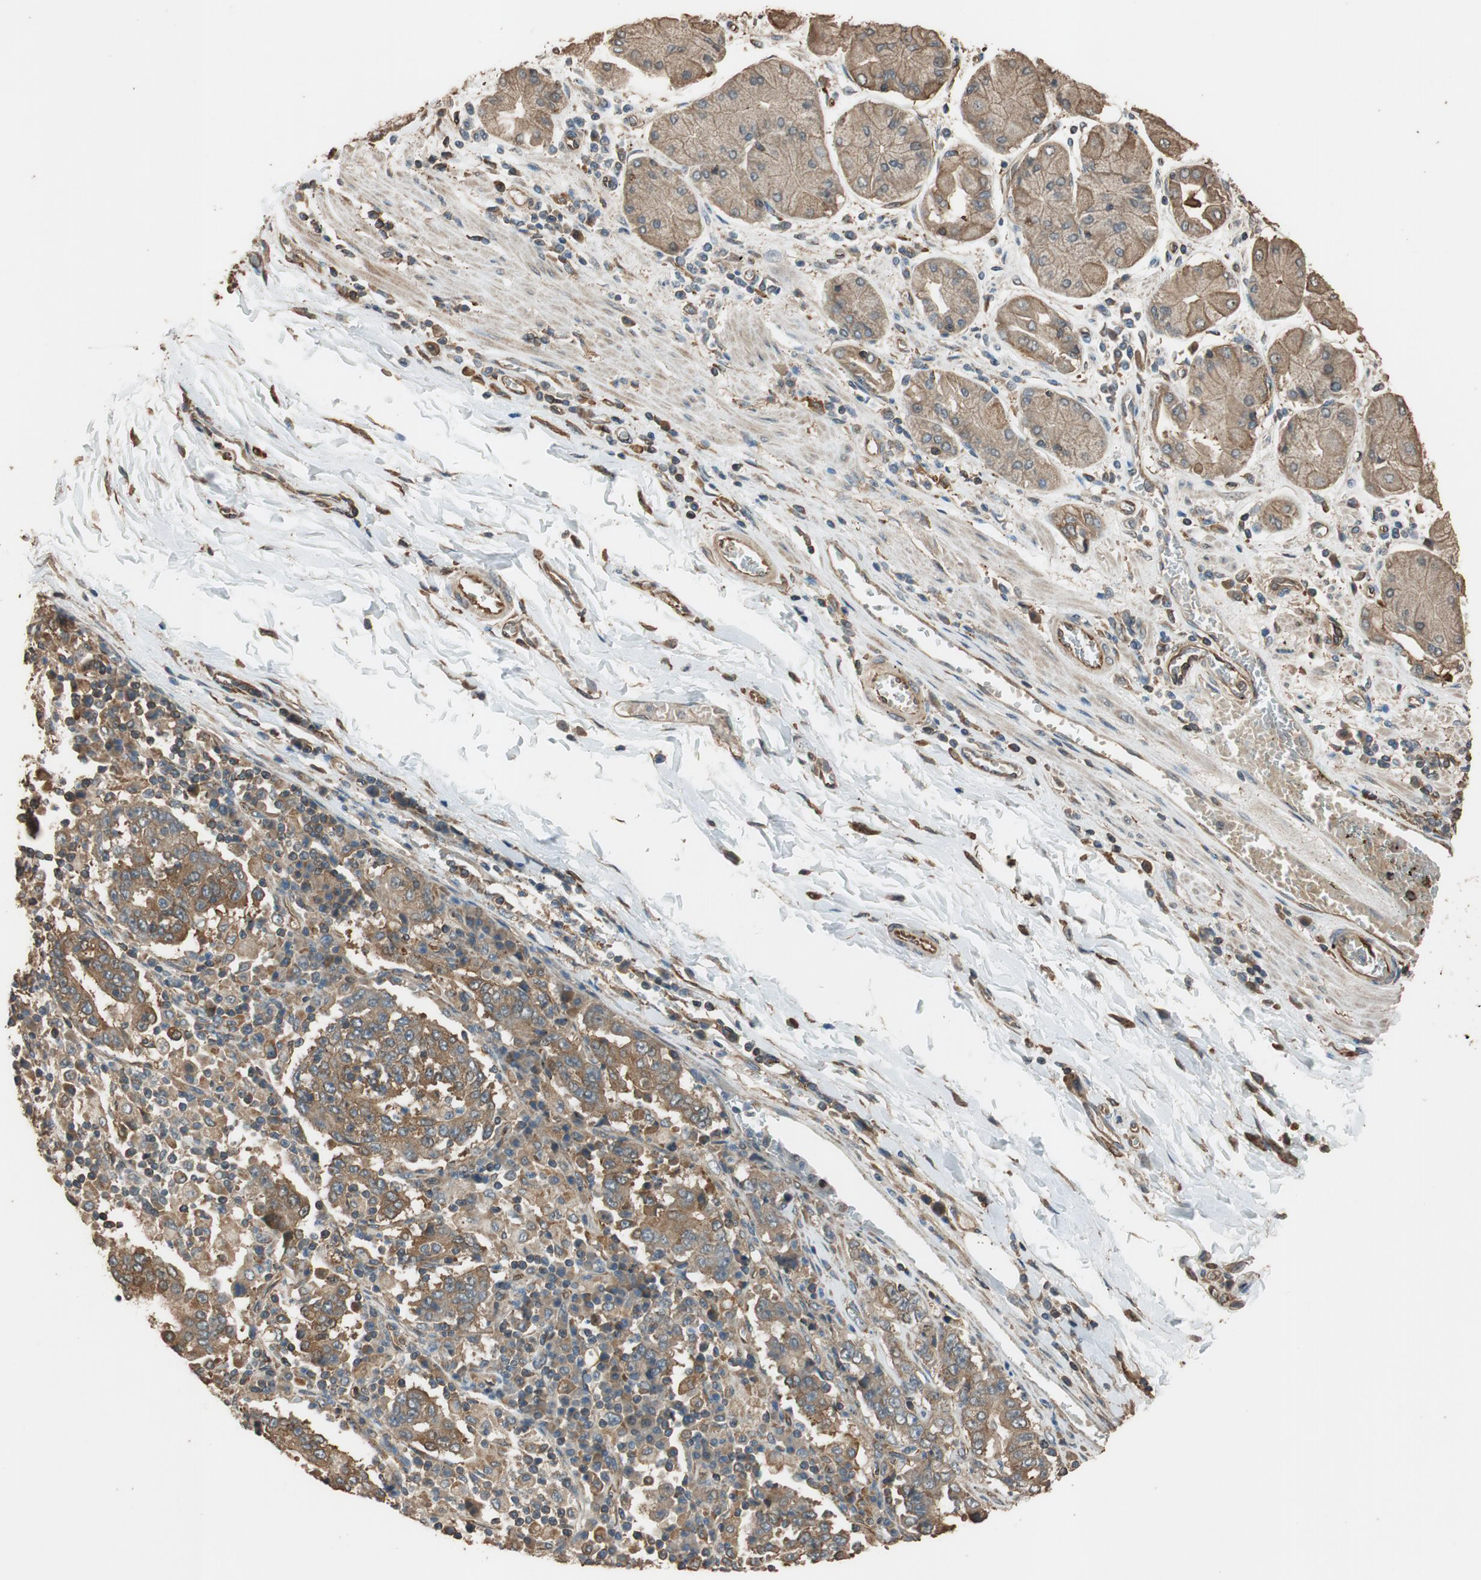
{"staining": {"intensity": "moderate", "quantity": ">75%", "location": "cytoplasmic/membranous"}, "tissue": "stomach cancer", "cell_type": "Tumor cells", "image_type": "cancer", "snomed": [{"axis": "morphology", "description": "Normal tissue, NOS"}, {"axis": "morphology", "description": "Adenocarcinoma, NOS"}, {"axis": "topography", "description": "Stomach, upper"}, {"axis": "topography", "description": "Stomach"}], "caption": "Immunohistochemistry micrograph of human stomach adenocarcinoma stained for a protein (brown), which reveals medium levels of moderate cytoplasmic/membranous positivity in approximately >75% of tumor cells.", "gene": "MST1R", "patient": {"sex": "male", "age": 59}}